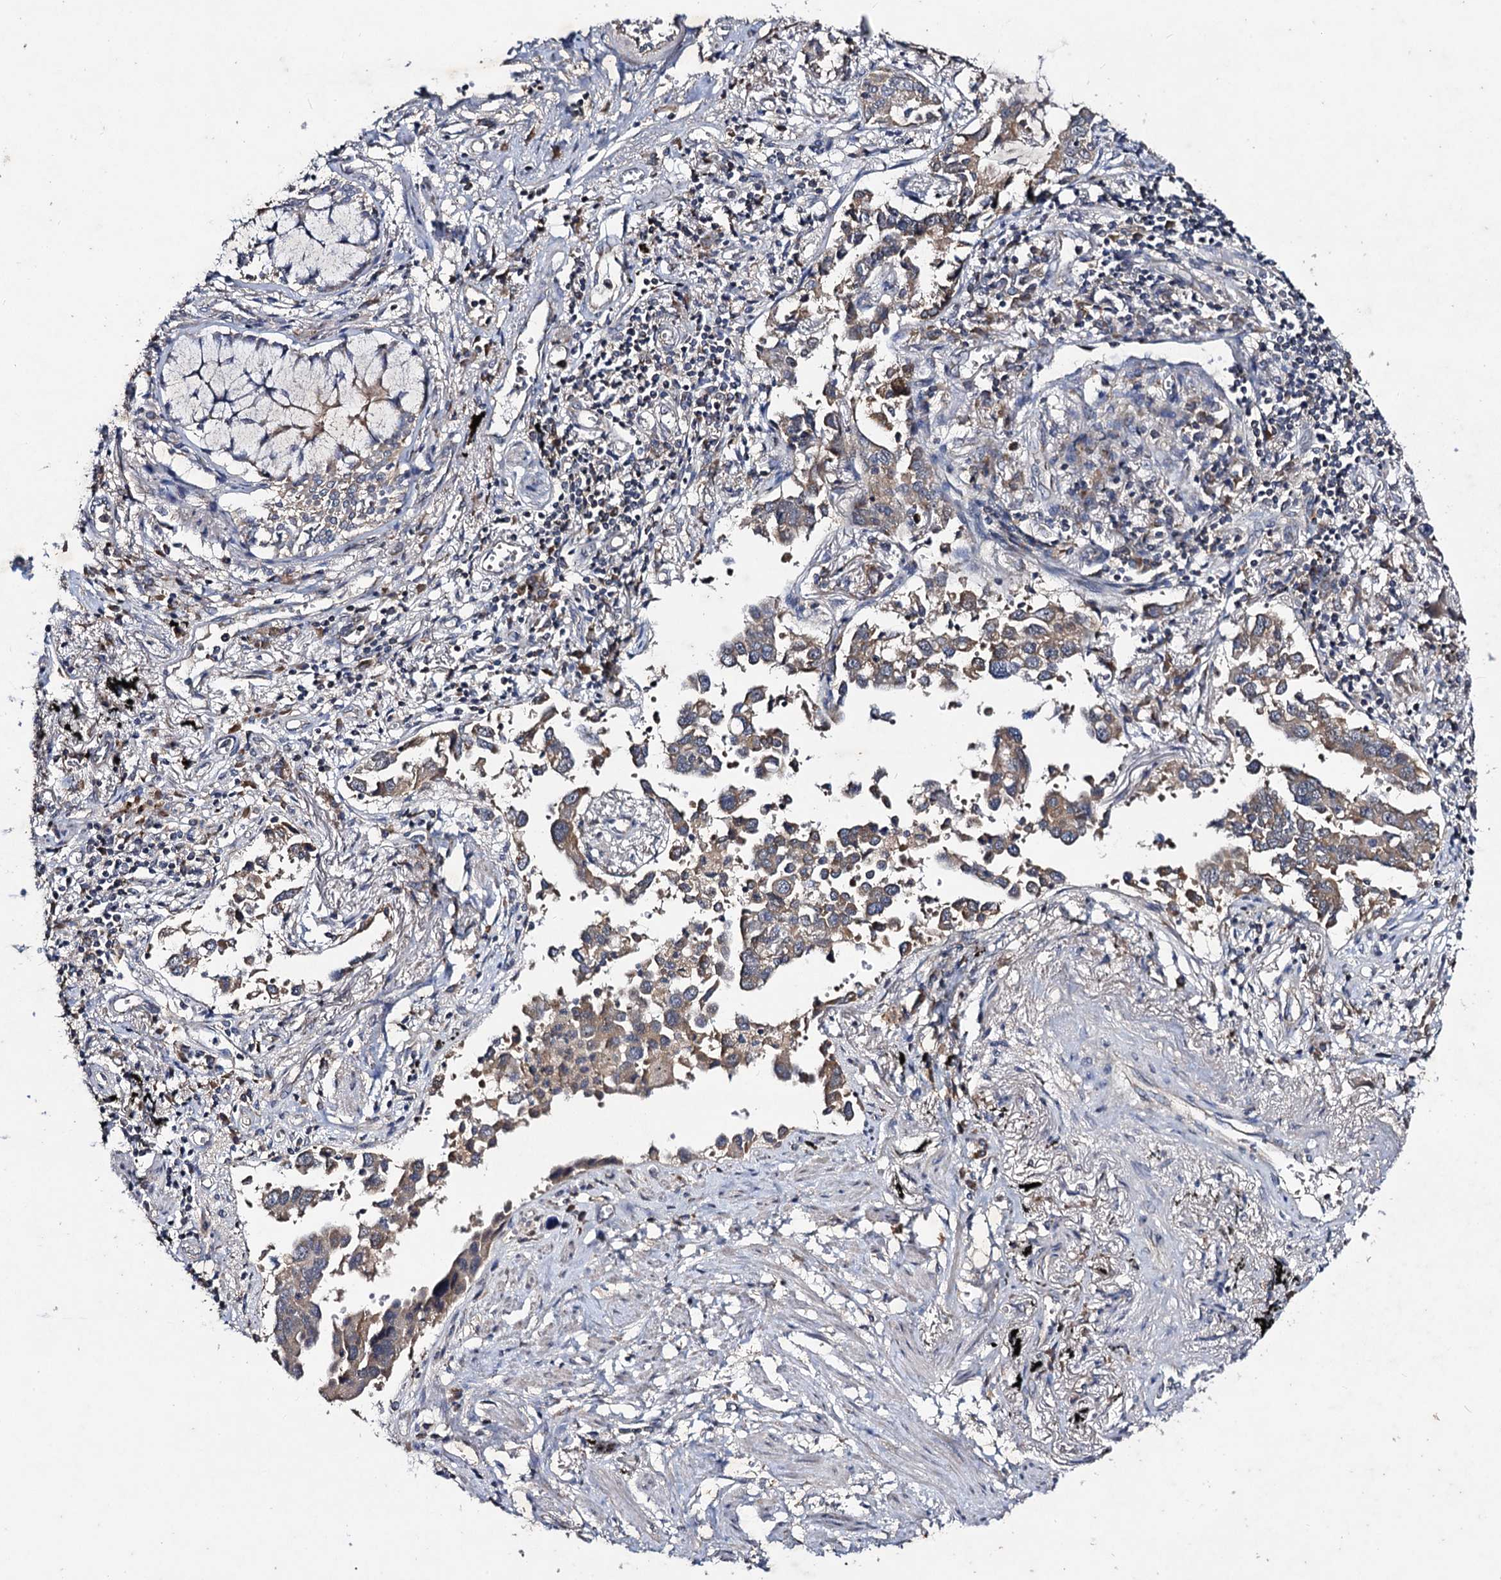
{"staining": {"intensity": "weak", "quantity": ">75%", "location": "cytoplasmic/membranous"}, "tissue": "lung cancer", "cell_type": "Tumor cells", "image_type": "cancer", "snomed": [{"axis": "morphology", "description": "Adenocarcinoma, NOS"}, {"axis": "topography", "description": "Lung"}], "caption": "Immunohistochemical staining of lung cancer (adenocarcinoma) shows weak cytoplasmic/membranous protein positivity in about >75% of tumor cells. (IHC, brightfield microscopy, high magnification).", "gene": "VPS37D", "patient": {"sex": "male", "age": 67}}